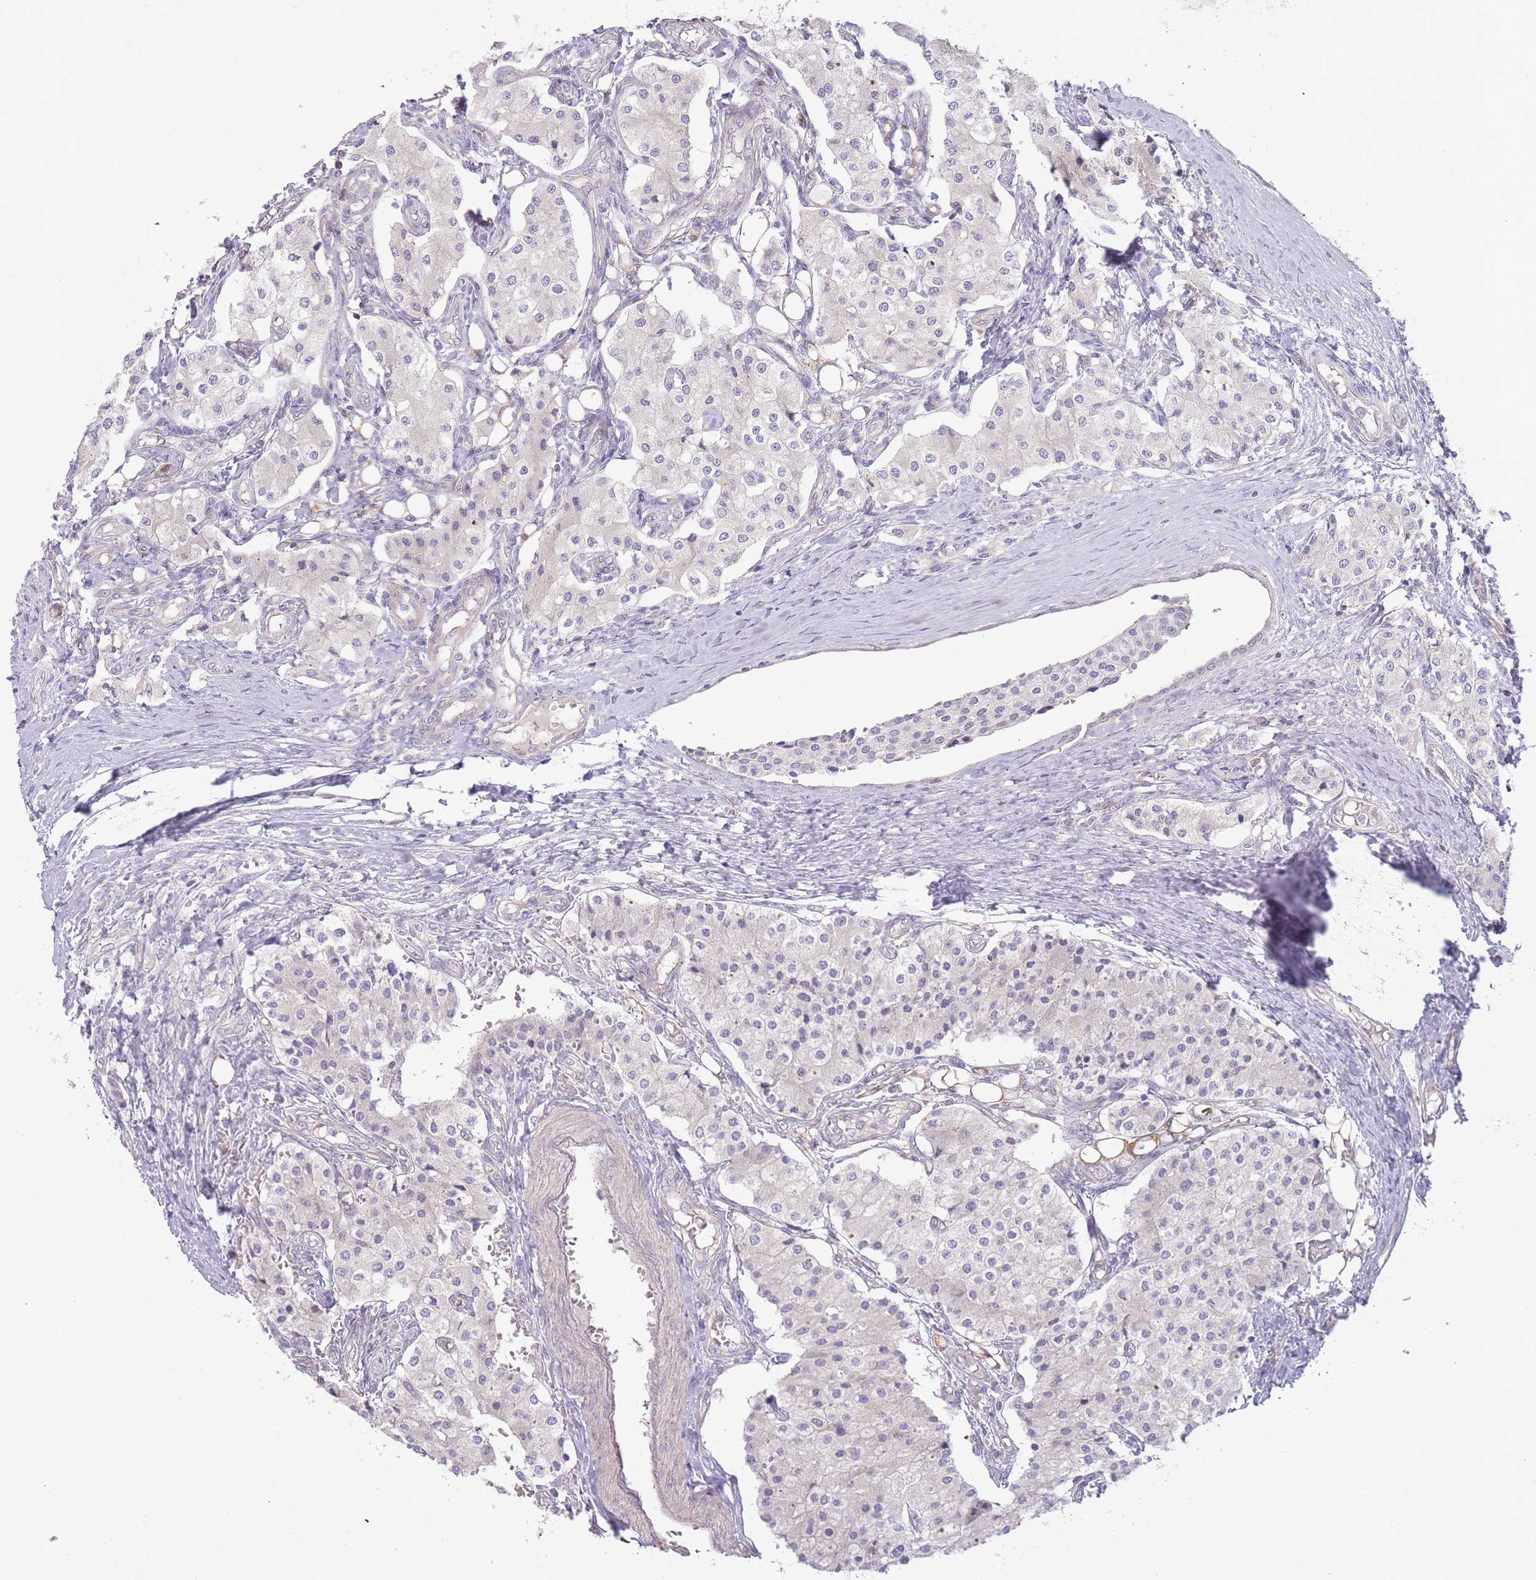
{"staining": {"intensity": "negative", "quantity": "none", "location": "none"}, "tissue": "carcinoid", "cell_type": "Tumor cells", "image_type": "cancer", "snomed": [{"axis": "morphology", "description": "Carcinoid, malignant, NOS"}, {"axis": "topography", "description": "Colon"}], "caption": "There is no significant positivity in tumor cells of carcinoid (malignant). (Stains: DAB (3,3'-diaminobenzidine) IHC with hematoxylin counter stain, Microscopy: brightfield microscopy at high magnification).", "gene": "SPHKAP", "patient": {"sex": "female", "age": 52}}